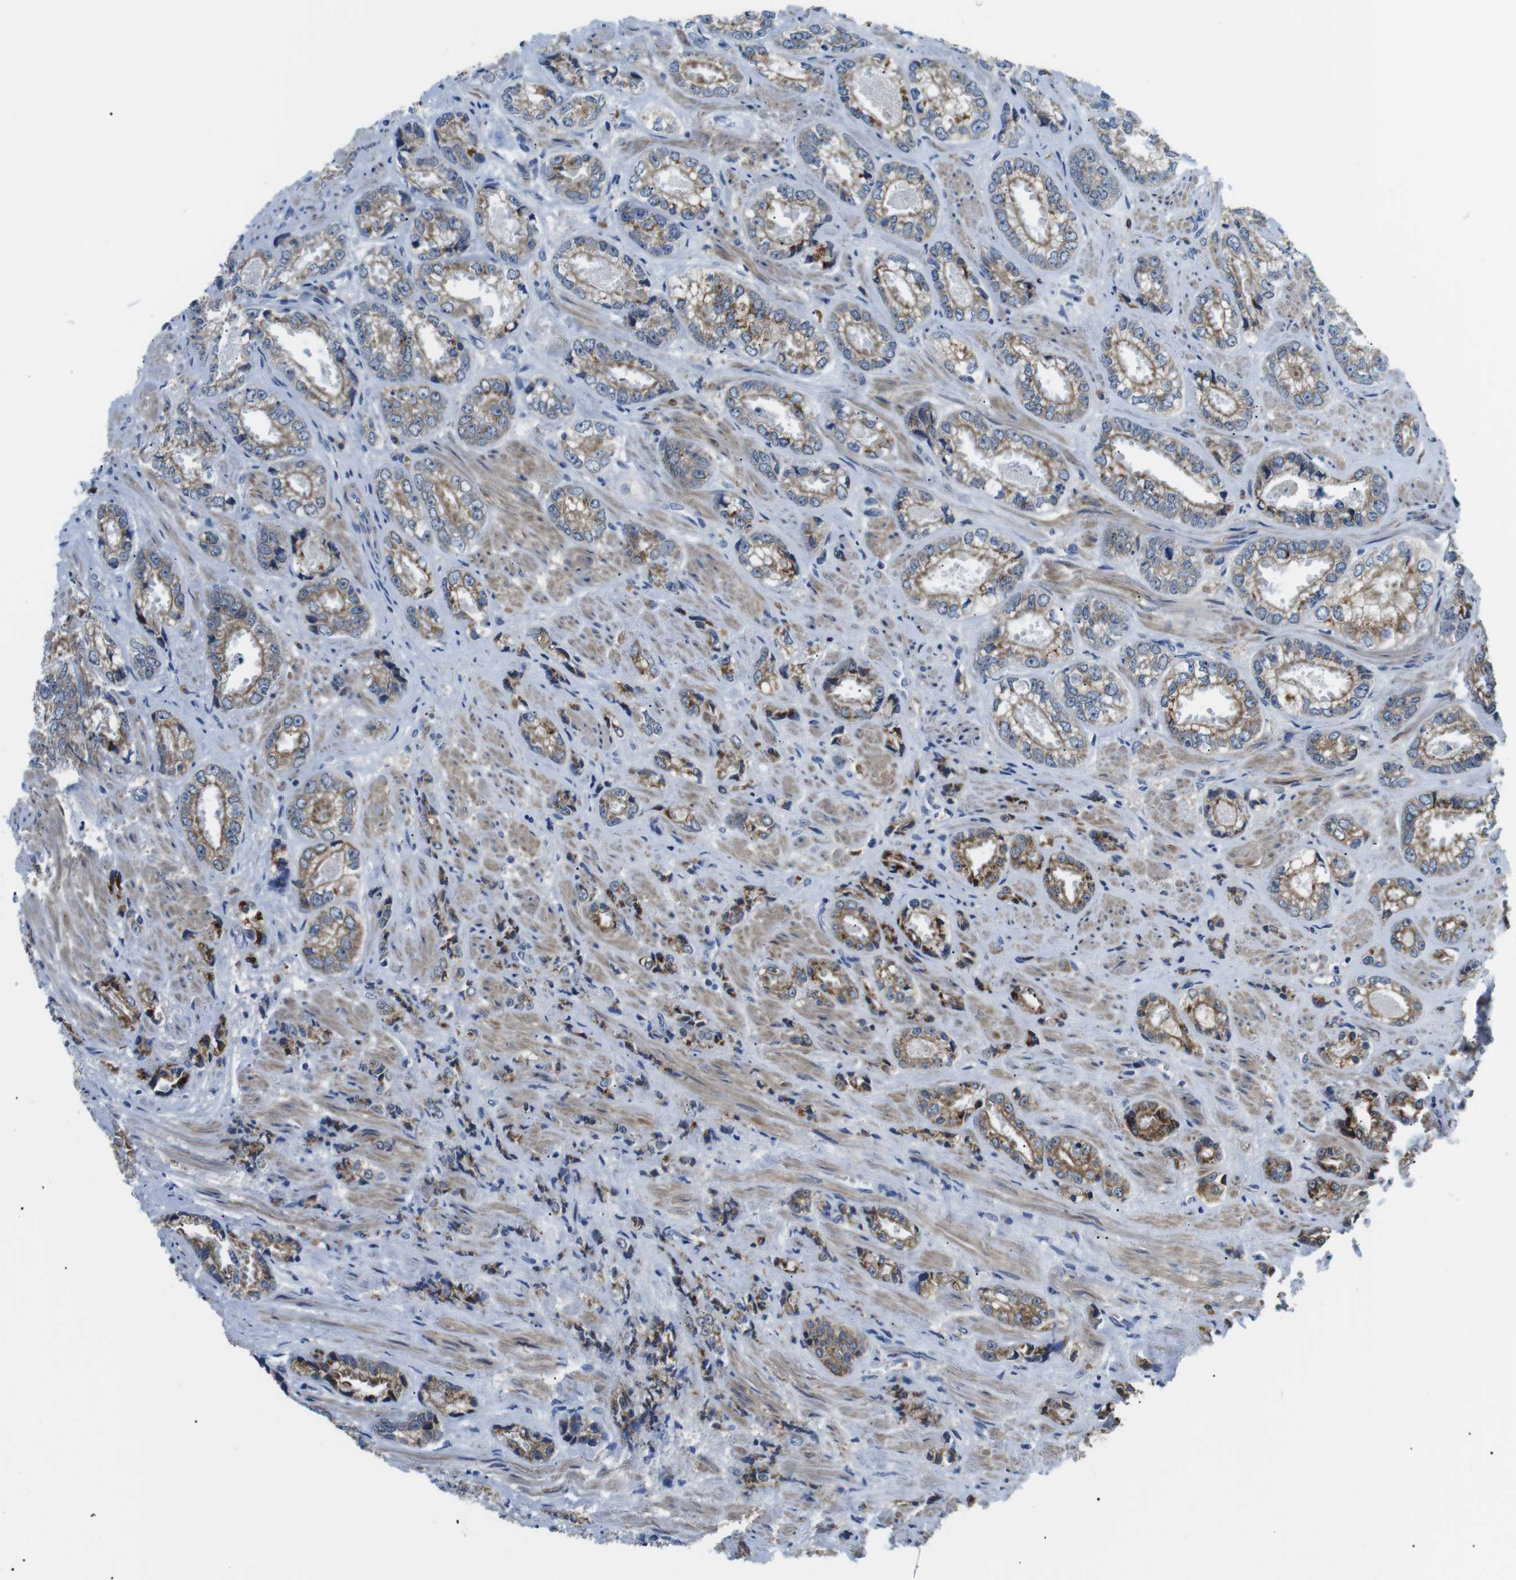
{"staining": {"intensity": "moderate", "quantity": ">75%", "location": "cytoplasmic/membranous"}, "tissue": "prostate cancer", "cell_type": "Tumor cells", "image_type": "cancer", "snomed": [{"axis": "morphology", "description": "Adenocarcinoma, High grade"}, {"axis": "topography", "description": "Prostate"}], "caption": "Prostate cancer tissue reveals moderate cytoplasmic/membranous positivity in approximately >75% of tumor cells, visualized by immunohistochemistry.", "gene": "WSCD1", "patient": {"sex": "male", "age": 61}}